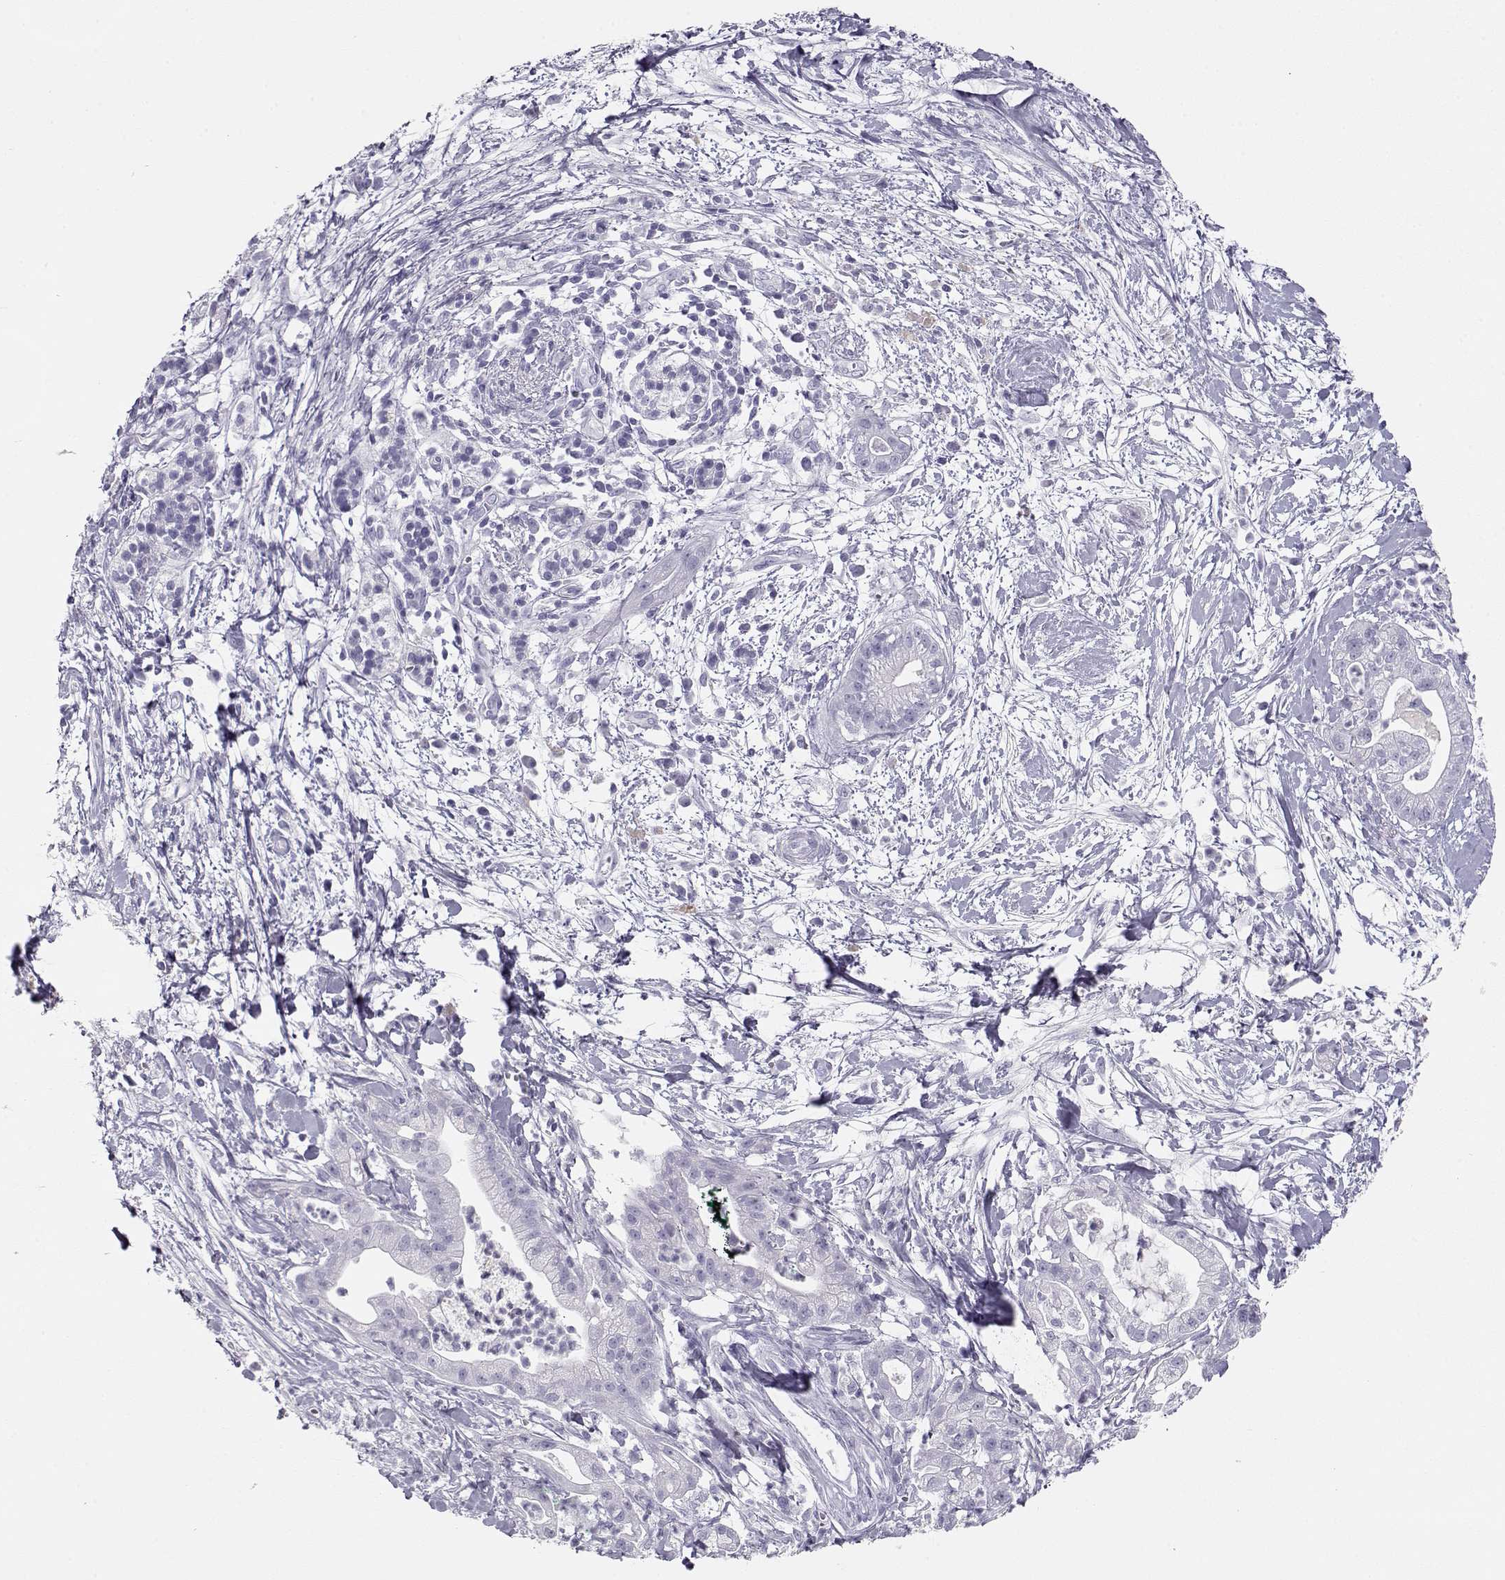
{"staining": {"intensity": "negative", "quantity": "none", "location": "none"}, "tissue": "pancreatic cancer", "cell_type": "Tumor cells", "image_type": "cancer", "snomed": [{"axis": "morphology", "description": "Normal tissue, NOS"}, {"axis": "morphology", "description": "Adenocarcinoma, NOS"}, {"axis": "topography", "description": "Lymph node"}, {"axis": "topography", "description": "Pancreas"}], "caption": "Immunohistochemical staining of pancreatic cancer (adenocarcinoma) shows no significant staining in tumor cells.", "gene": "TKTL1", "patient": {"sex": "female", "age": 58}}